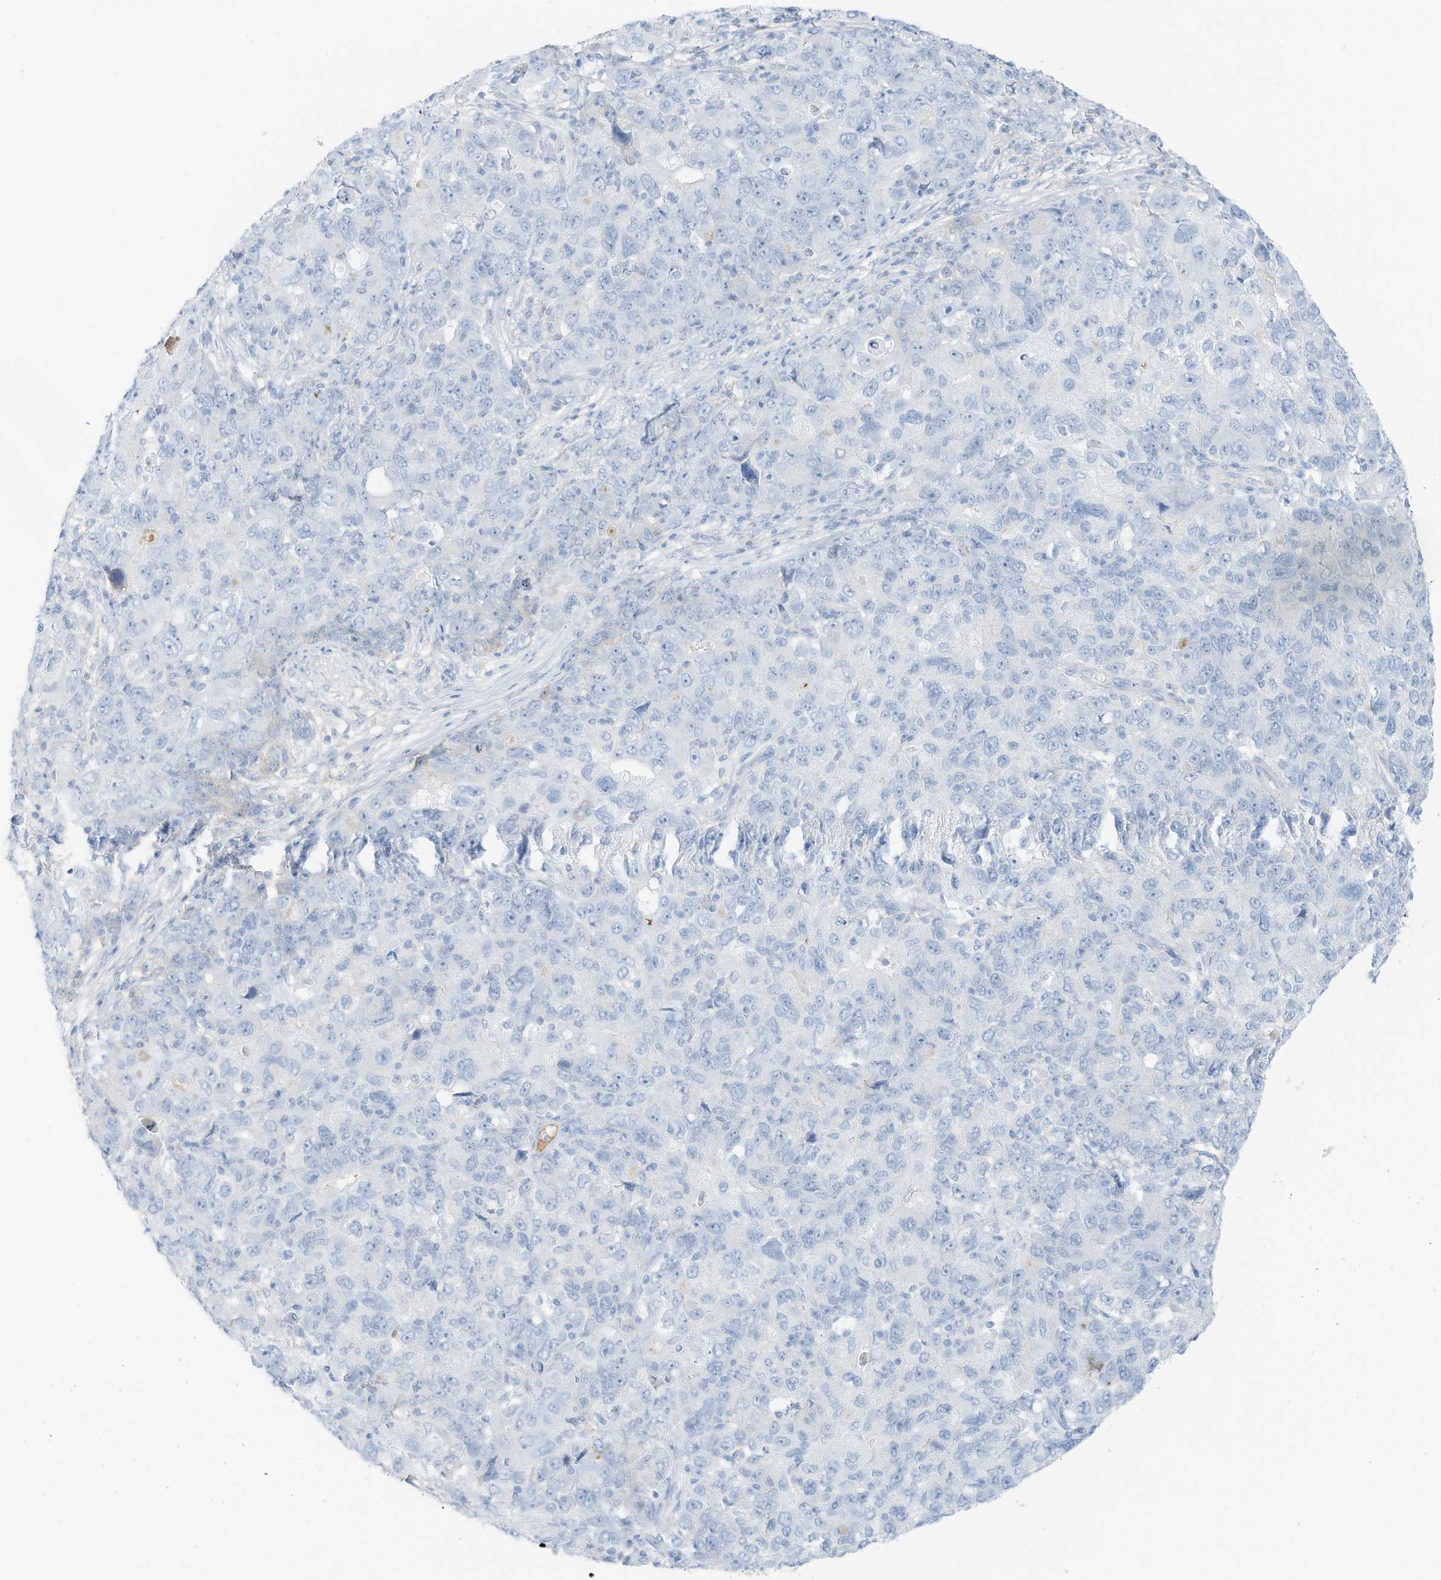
{"staining": {"intensity": "negative", "quantity": "none", "location": "none"}, "tissue": "ovarian cancer", "cell_type": "Tumor cells", "image_type": "cancer", "snomed": [{"axis": "morphology", "description": "Carcinoma, endometroid"}, {"axis": "topography", "description": "Ovary"}], "caption": "A histopathology image of endometroid carcinoma (ovarian) stained for a protein exhibits no brown staining in tumor cells. (DAB (3,3'-diaminobenzidine) IHC, high magnification).", "gene": "HSD17B13", "patient": {"sex": "female", "age": 42}}